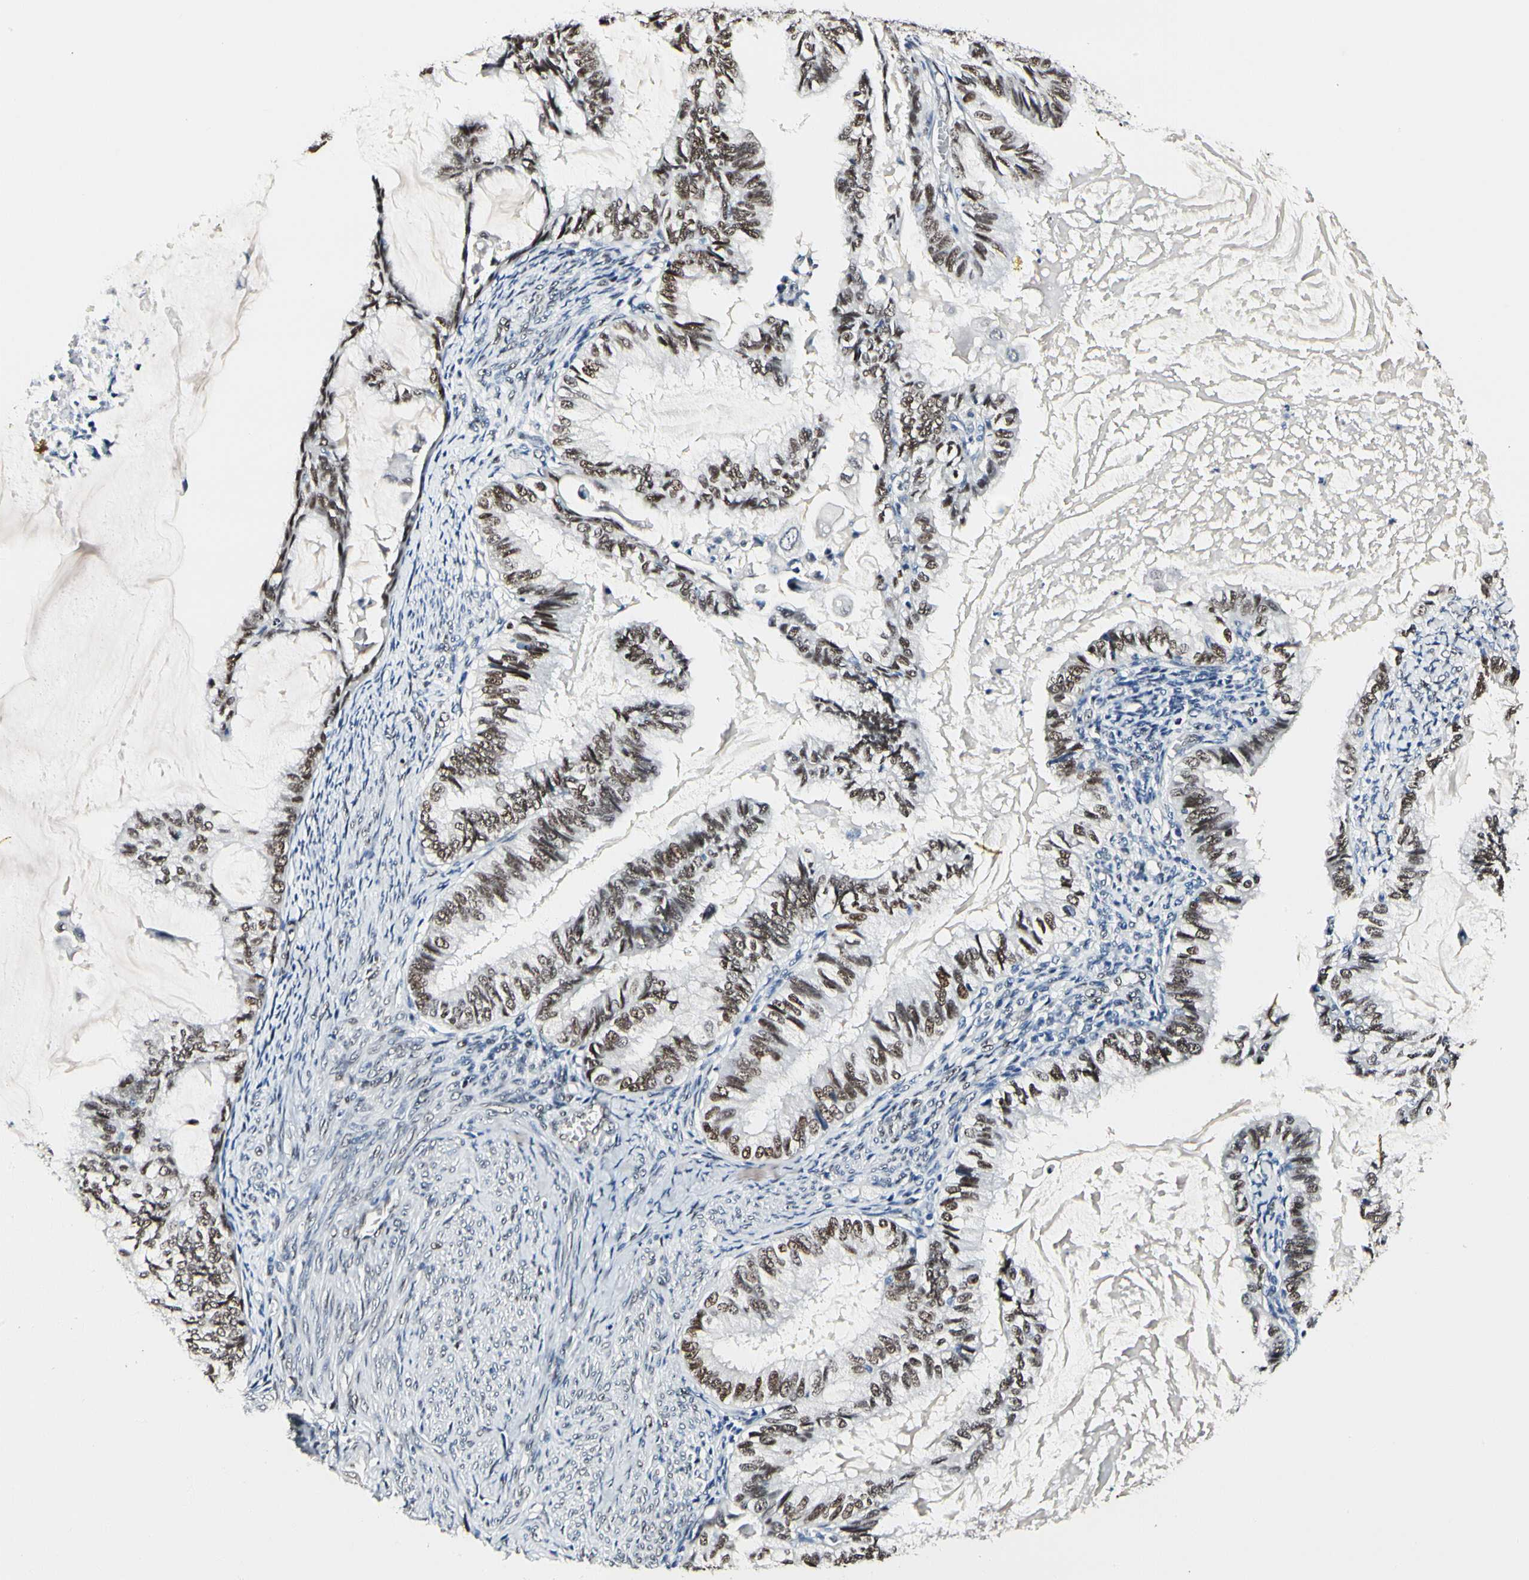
{"staining": {"intensity": "moderate", "quantity": ">75%", "location": "nuclear"}, "tissue": "cervical cancer", "cell_type": "Tumor cells", "image_type": "cancer", "snomed": [{"axis": "morphology", "description": "Normal tissue, NOS"}, {"axis": "morphology", "description": "Adenocarcinoma, NOS"}, {"axis": "topography", "description": "Cervix"}, {"axis": "topography", "description": "Endometrium"}], "caption": "High-magnification brightfield microscopy of adenocarcinoma (cervical) stained with DAB (brown) and counterstained with hematoxylin (blue). tumor cells exhibit moderate nuclear positivity is identified in approximately>75% of cells.", "gene": "NFIA", "patient": {"sex": "female", "age": 86}}